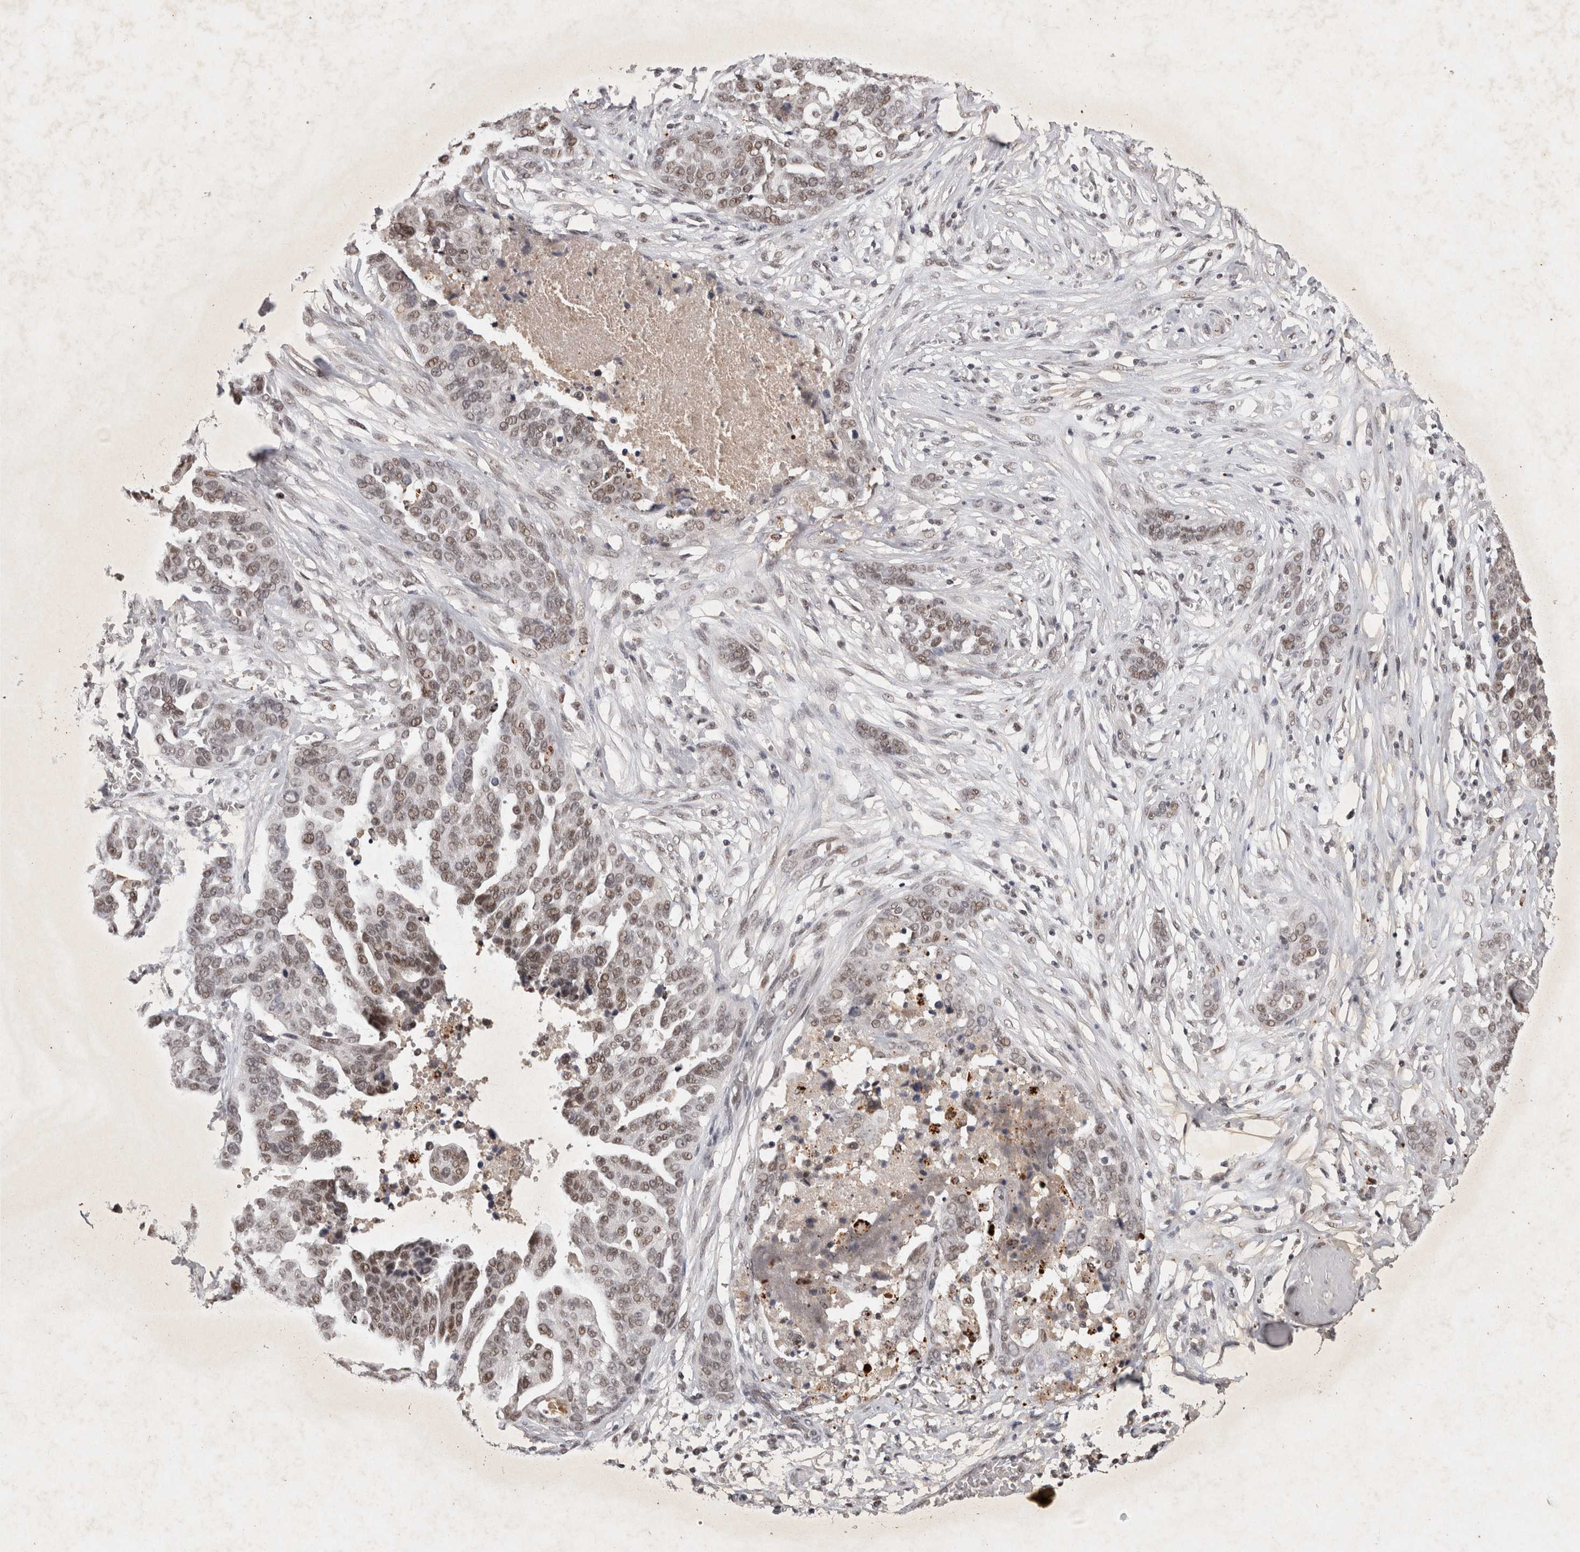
{"staining": {"intensity": "moderate", "quantity": "25%-75%", "location": "nuclear"}, "tissue": "ovarian cancer", "cell_type": "Tumor cells", "image_type": "cancer", "snomed": [{"axis": "morphology", "description": "Cystadenocarcinoma, serous, NOS"}, {"axis": "topography", "description": "Ovary"}], "caption": "Serous cystadenocarcinoma (ovarian) stained for a protein (brown) shows moderate nuclear positive staining in about 25%-75% of tumor cells.", "gene": "XRCC5", "patient": {"sex": "female", "age": 44}}